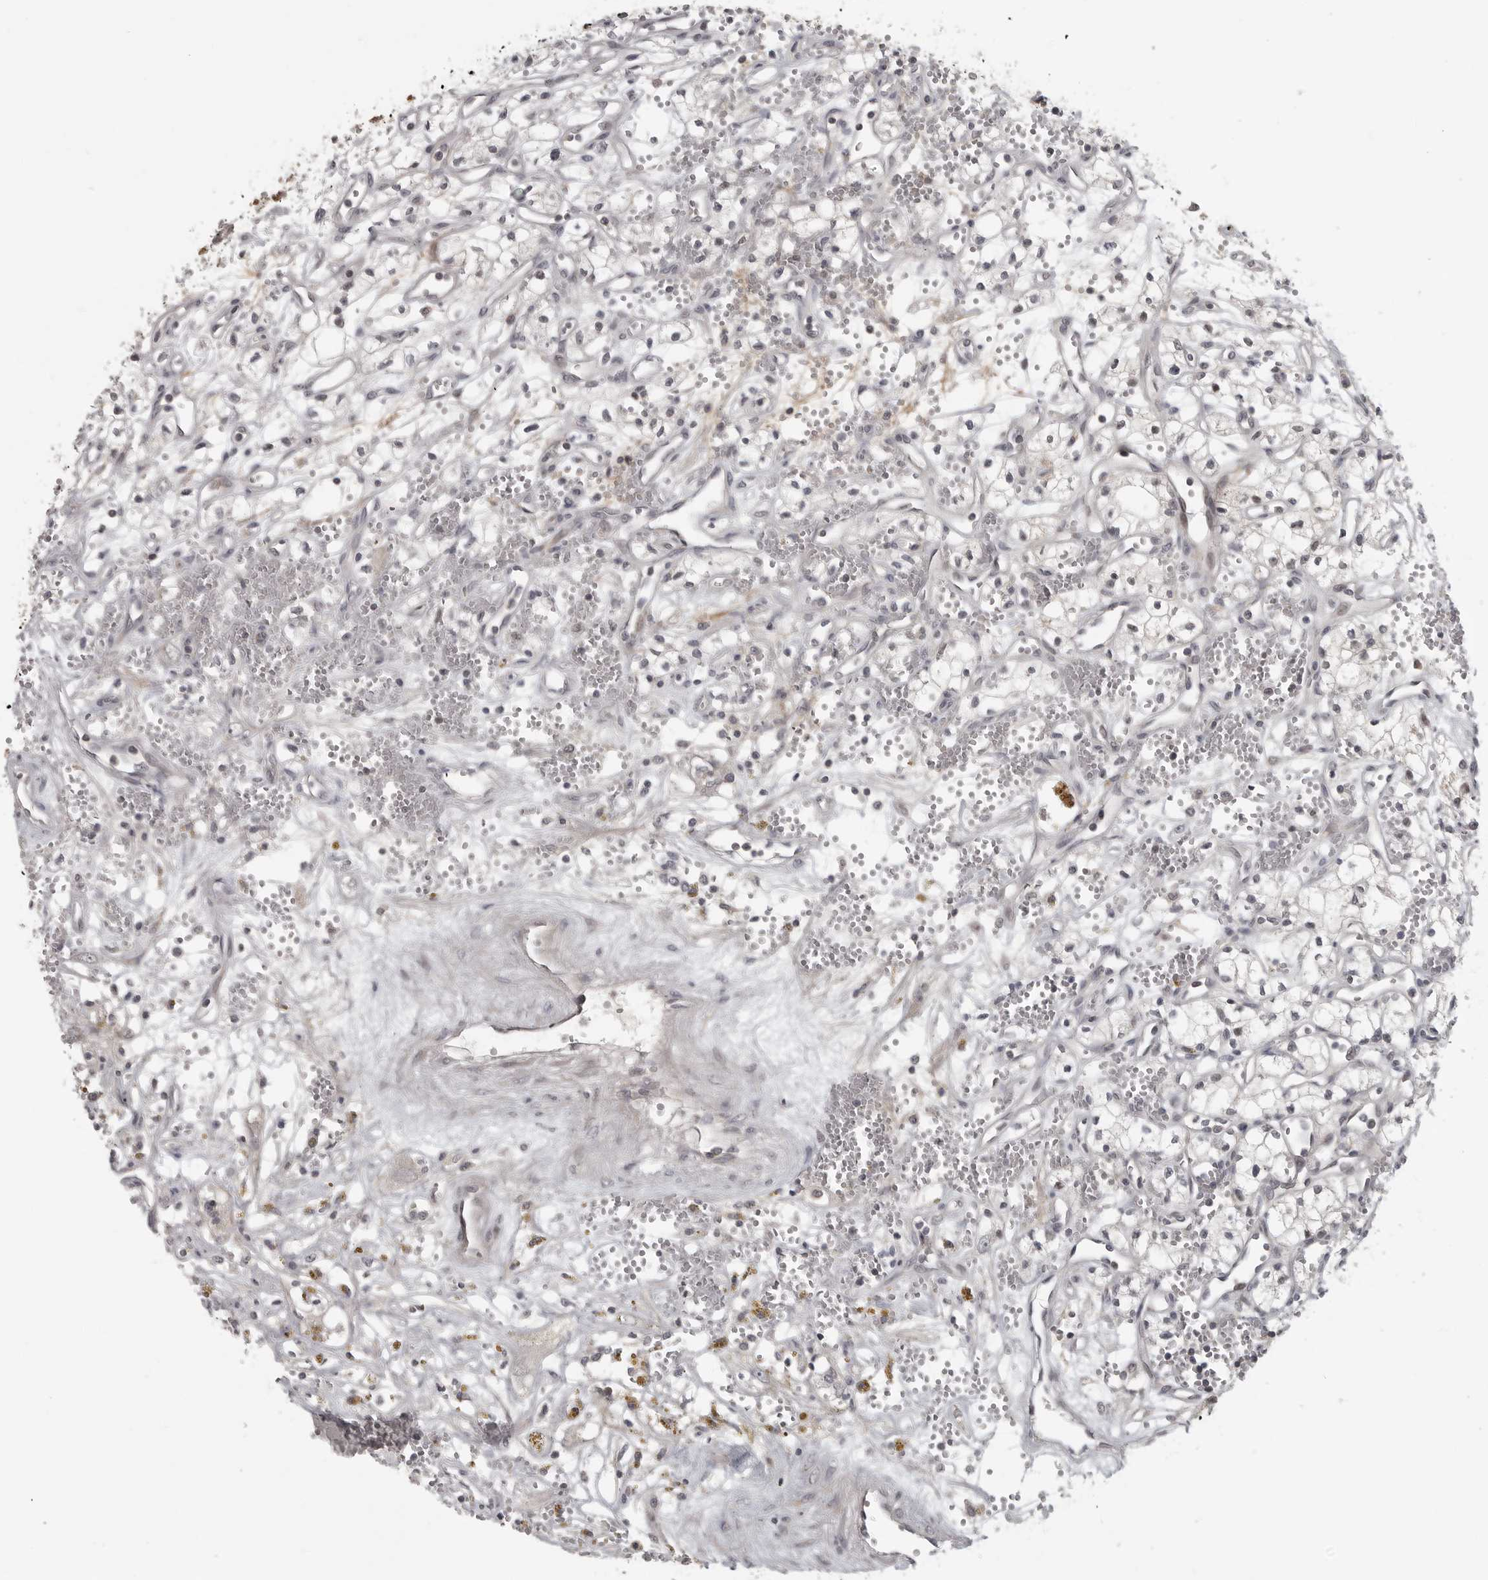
{"staining": {"intensity": "negative", "quantity": "none", "location": "none"}, "tissue": "renal cancer", "cell_type": "Tumor cells", "image_type": "cancer", "snomed": [{"axis": "morphology", "description": "Adenocarcinoma, NOS"}, {"axis": "topography", "description": "Kidney"}], "caption": "There is no significant staining in tumor cells of renal cancer.", "gene": "UROD", "patient": {"sex": "male", "age": 59}}